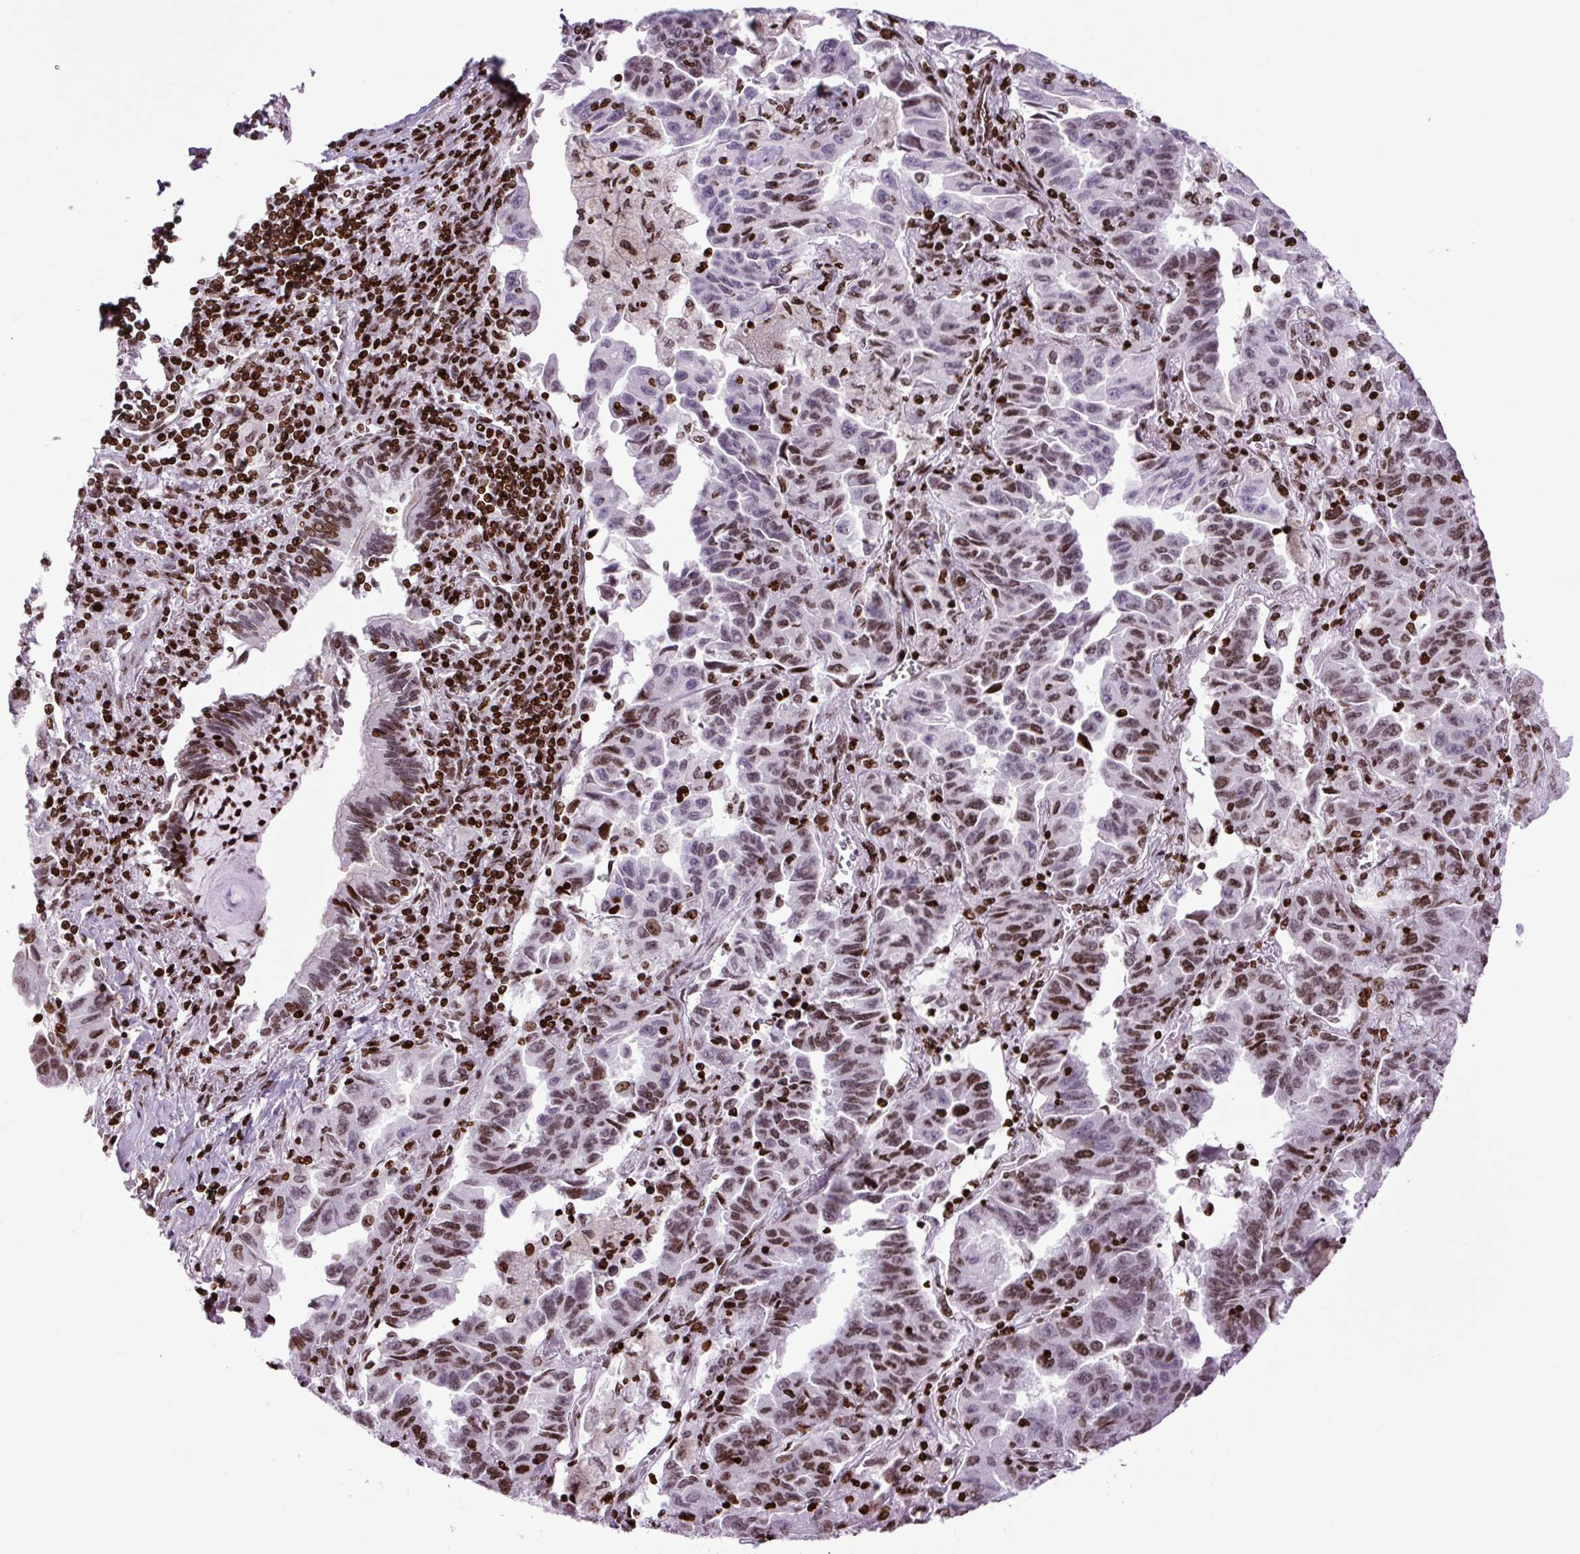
{"staining": {"intensity": "moderate", "quantity": "25%-75%", "location": "nuclear"}, "tissue": "lung cancer", "cell_type": "Tumor cells", "image_type": "cancer", "snomed": [{"axis": "morphology", "description": "Adenocarcinoma, NOS"}, {"axis": "topography", "description": "Lung"}], "caption": "Tumor cells reveal medium levels of moderate nuclear expression in about 25%-75% of cells in human lung cancer (adenocarcinoma).", "gene": "H1-3", "patient": {"sex": "female", "age": 51}}